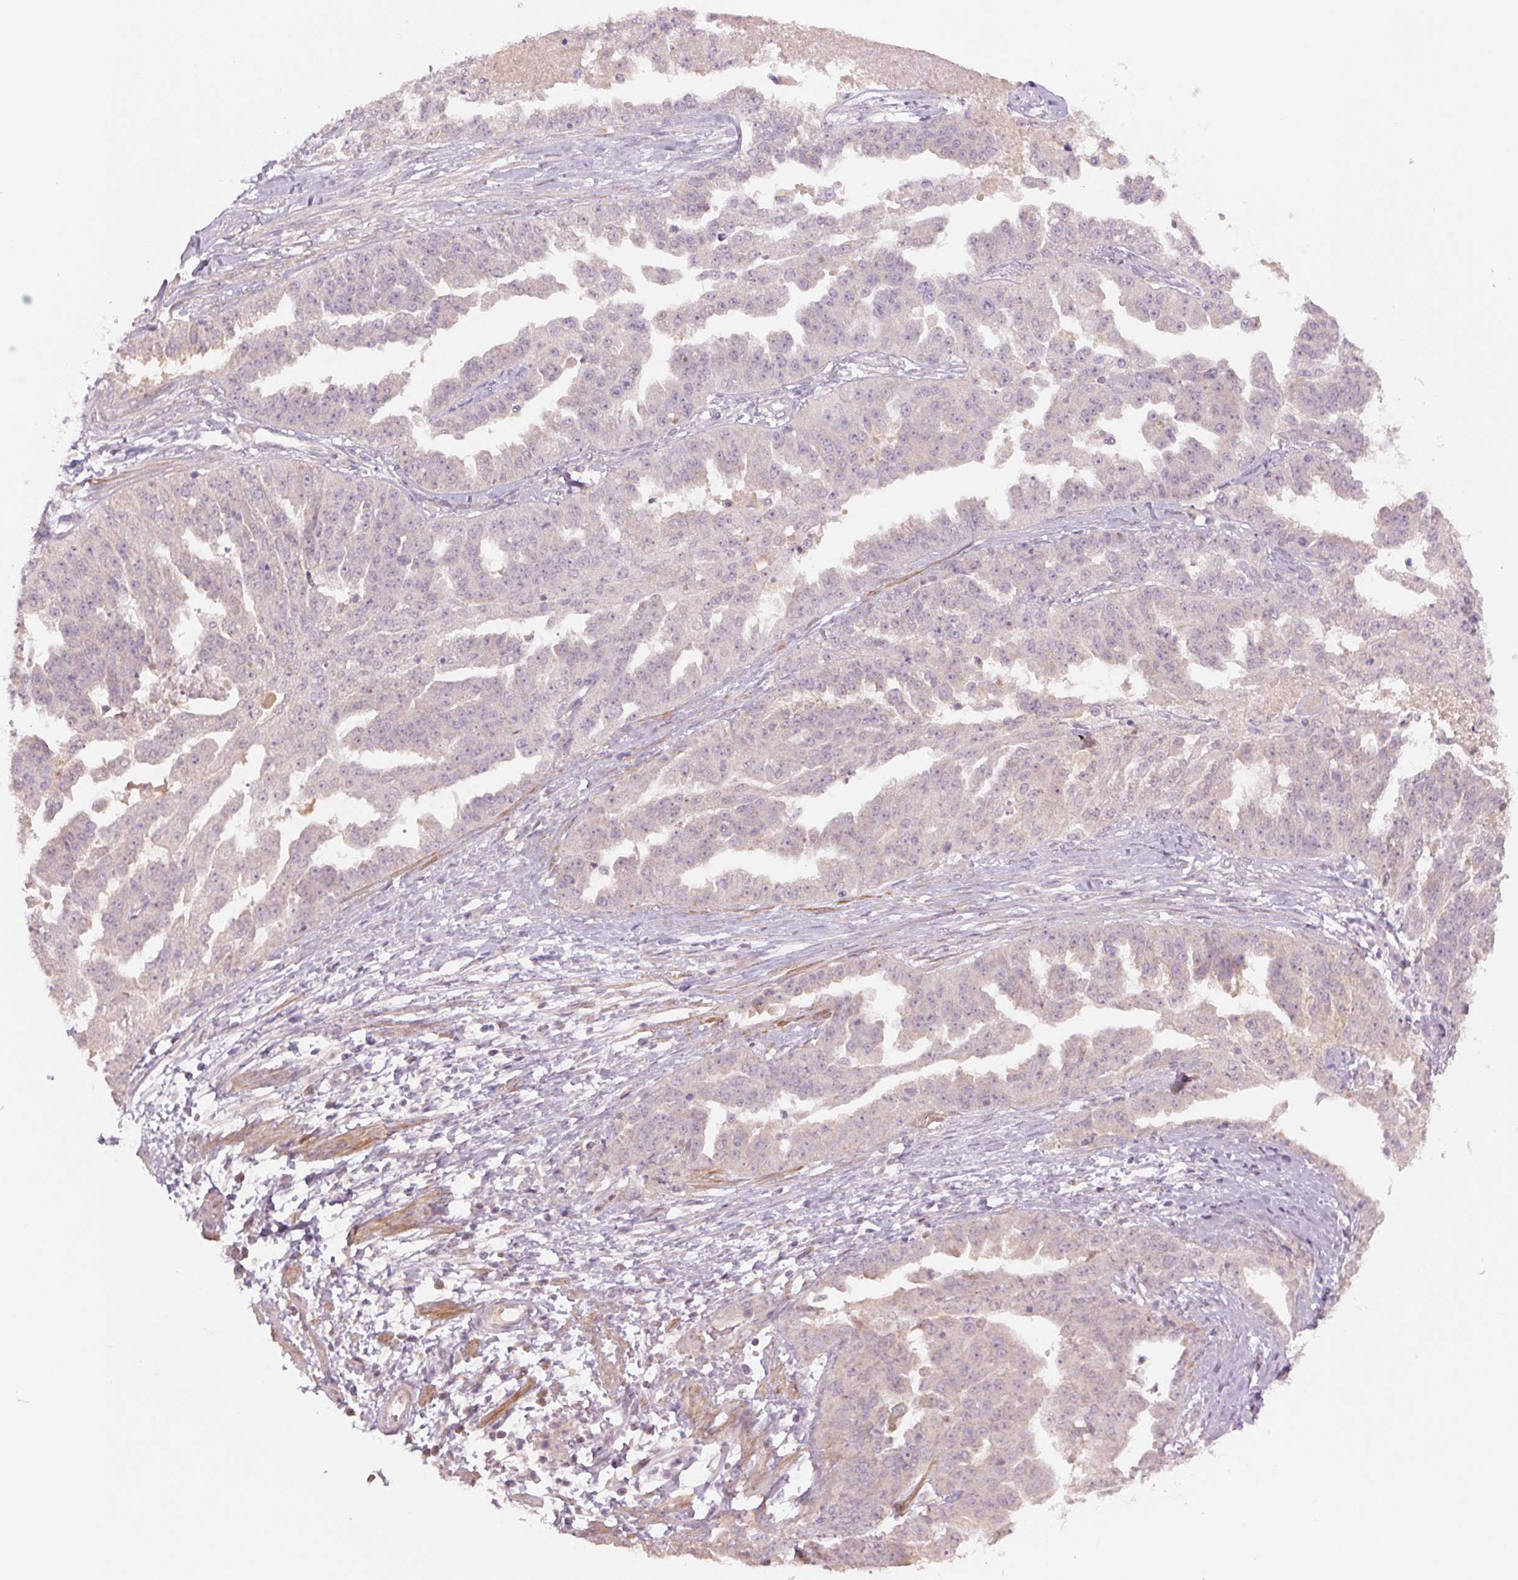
{"staining": {"intensity": "negative", "quantity": "none", "location": "none"}, "tissue": "ovarian cancer", "cell_type": "Tumor cells", "image_type": "cancer", "snomed": [{"axis": "morphology", "description": "Cystadenocarcinoma, serous, NOS"}, {"axis": "topography", "description": "Ovary"}], "caption": "Immunohistochemical staining of human serous cystadenocarcinoma (ovarian) displays no significant positivity in tumor cells.", "gene": "PPIA", "patient": {"sex": "female", "age": 58}}